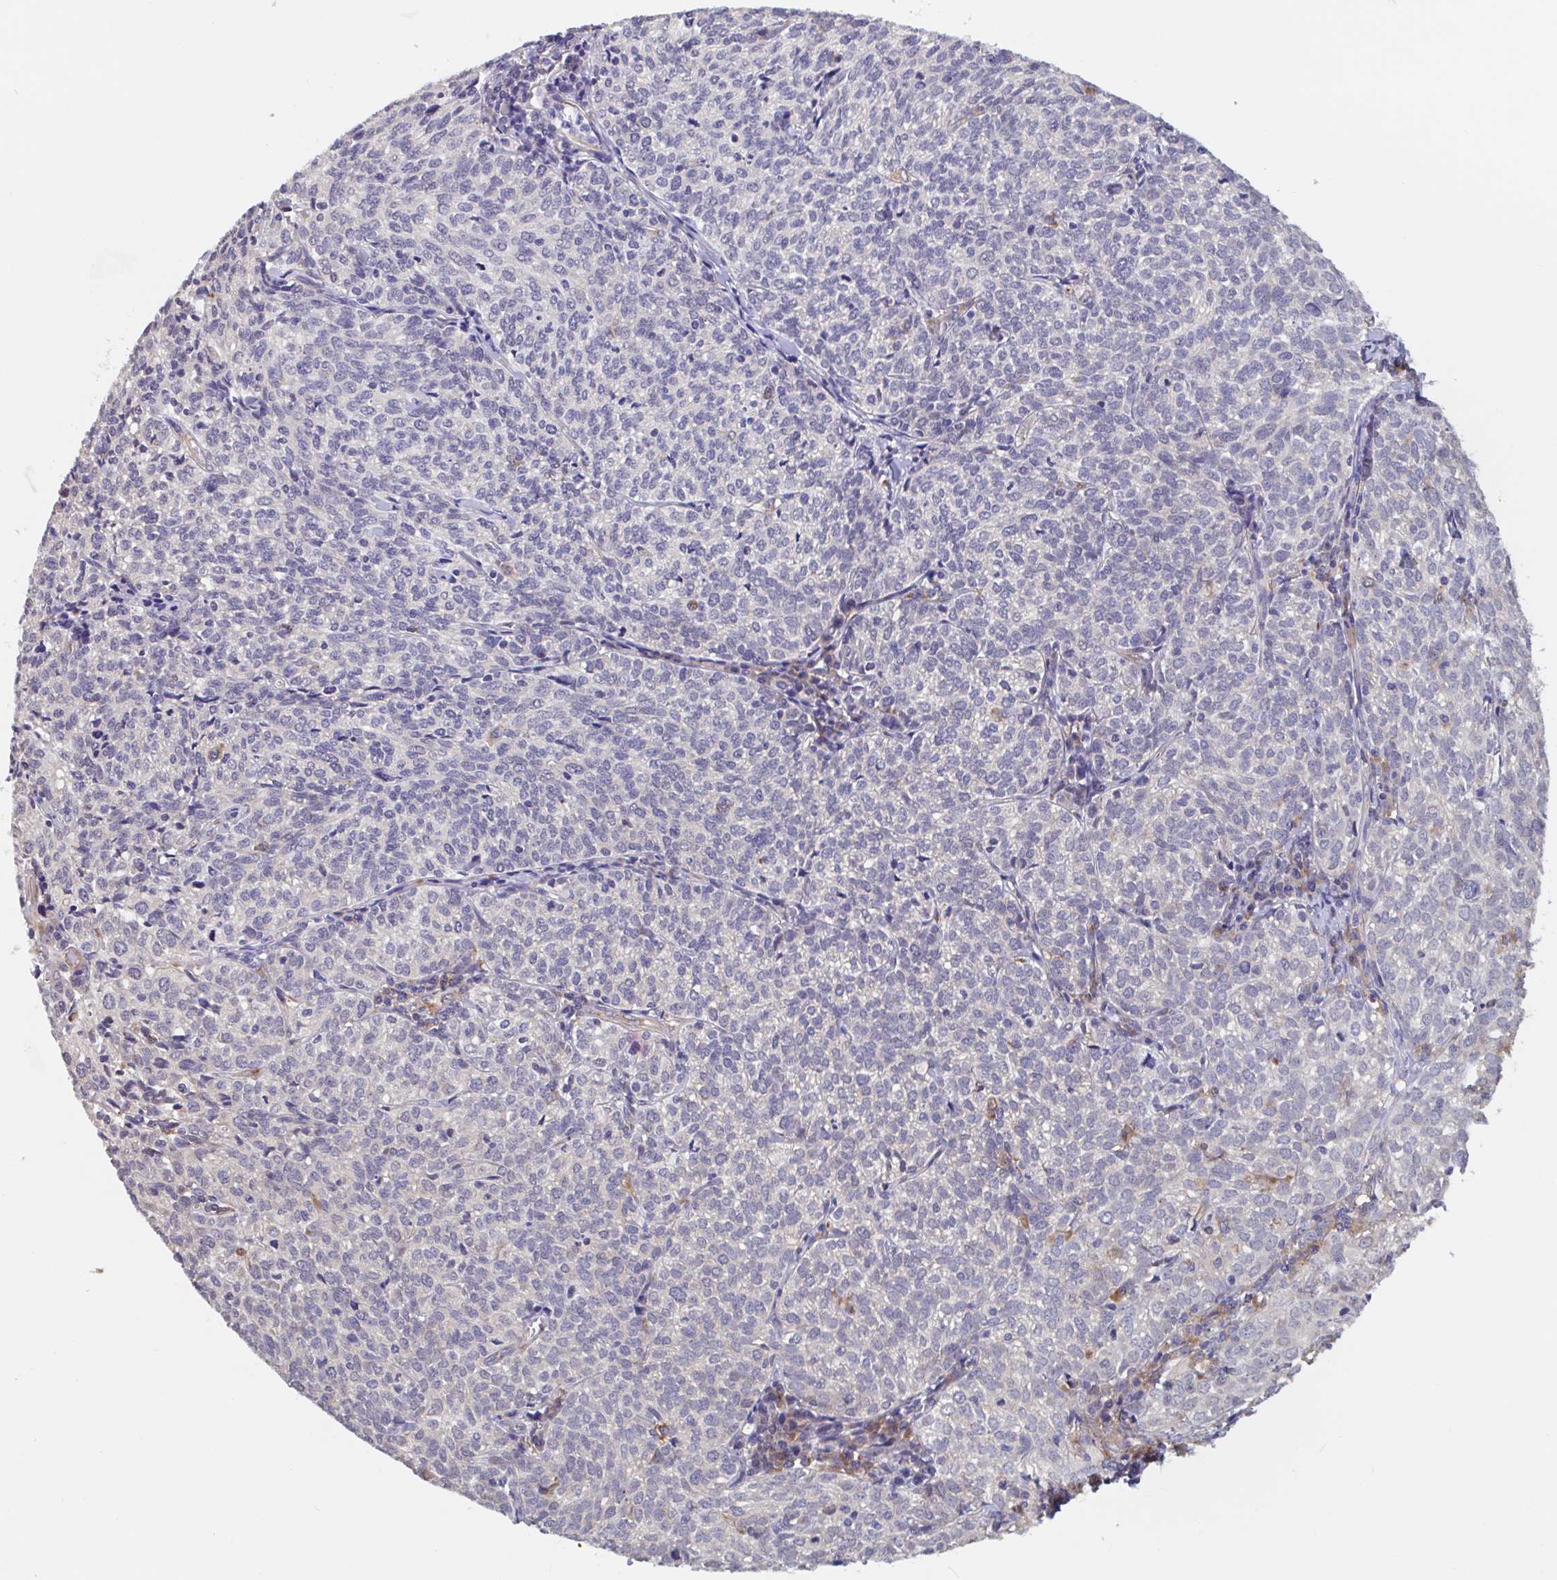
{"staining": {"intensity": "negative", "quantity": "none", "location": "none"}, "tissue": "cervical cancer", "cell_type": "Tumor cells", "image_type": "cancer", "snomed": [{"axis": "morphology", "description": "Normal tissue, NOS"}, {"axis": "morphology", "description": "Squamous cell carcinoma, NOS"}, {"axis": "topography", "description": "Vagina"}, {"axis": "topography", "description": "Cervix"}], "caption": "The immunohistochemistry (IHC) micrograph has no significant positivity in tumor cells of cervical cancer (squamous cell carcinoma) tissue.", "gene": "SNX8", "patient": {"sex": "female", "age": 45}}